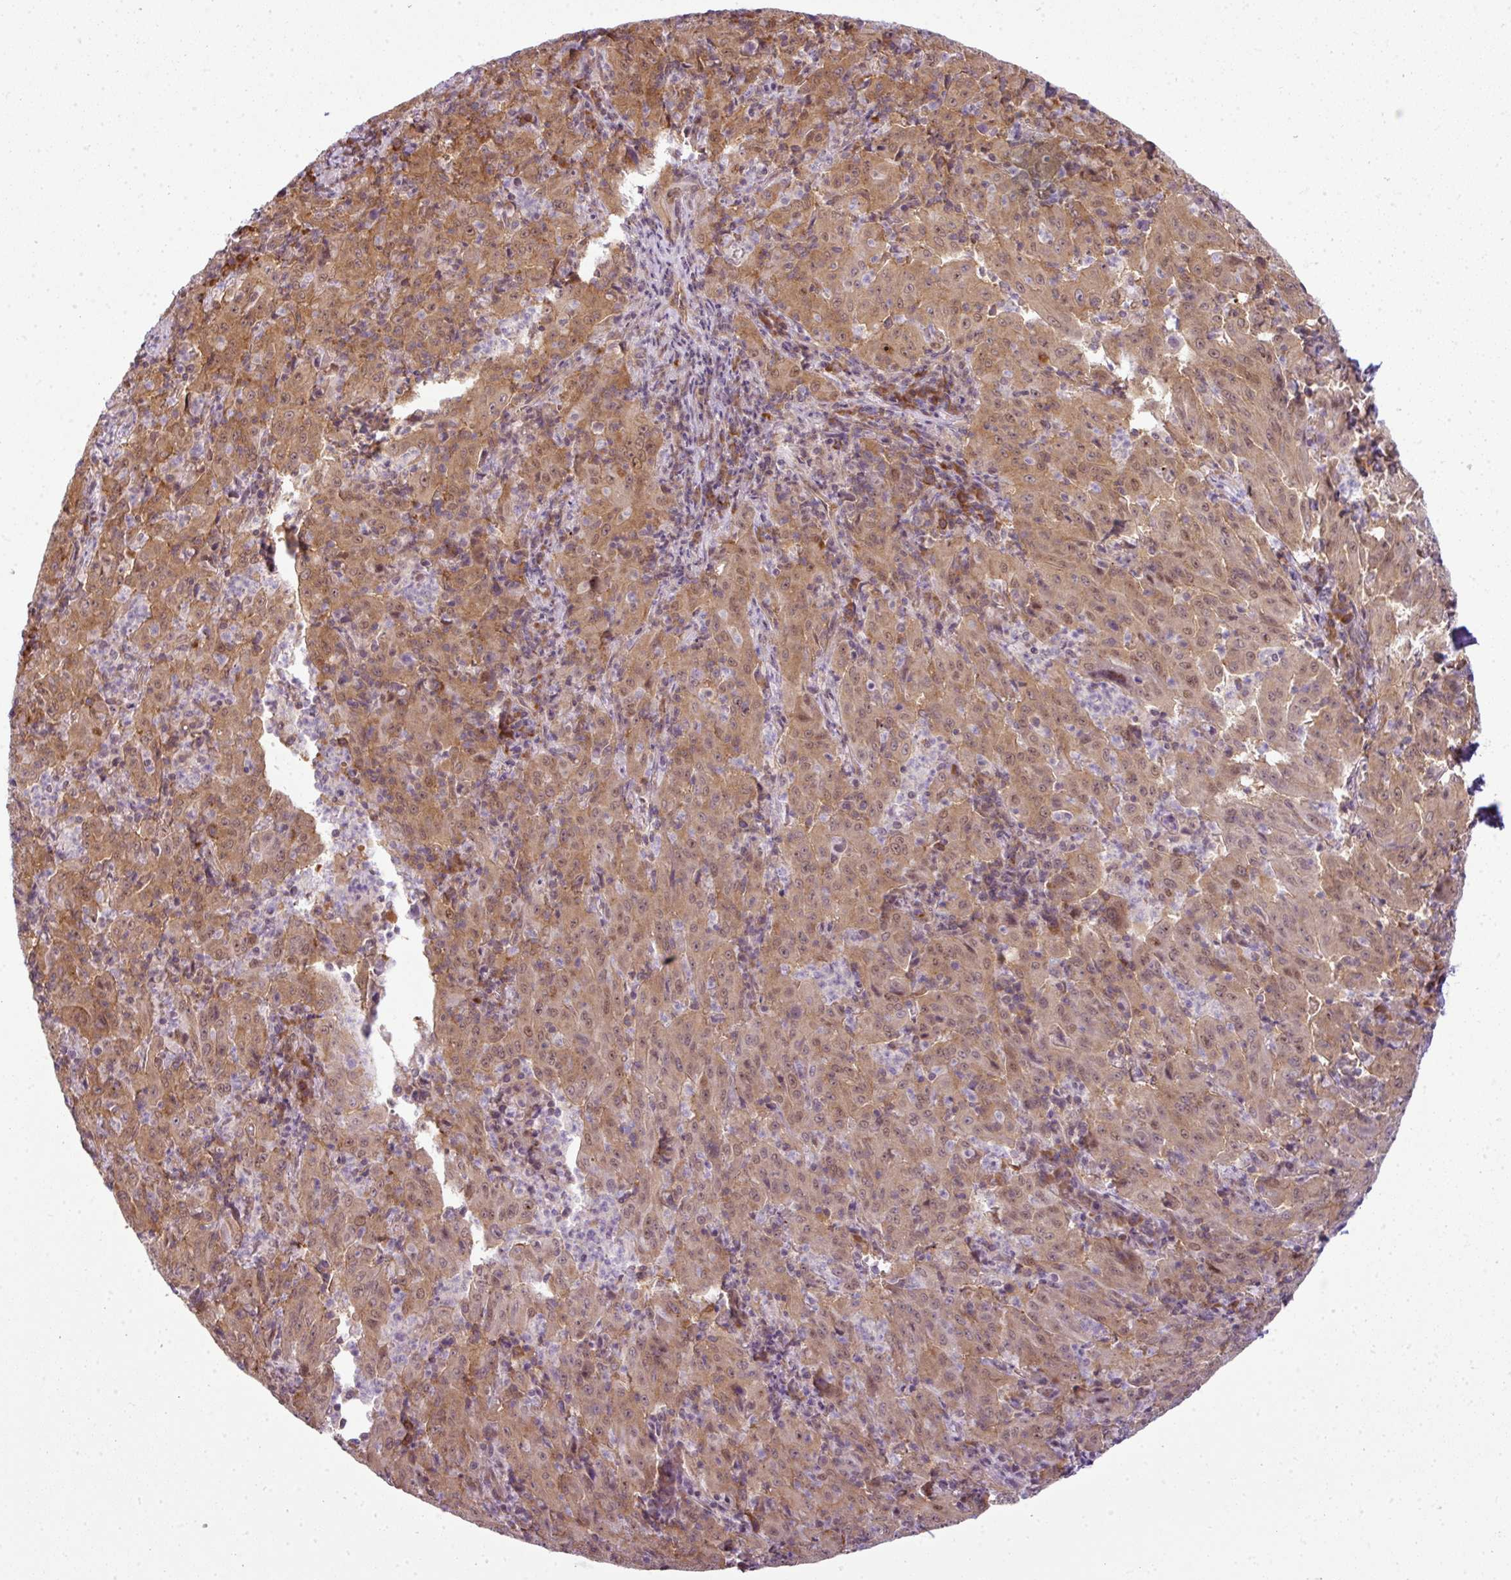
{"staining": {"intensity": "moderate", "quantity": ">75%", "location": "cytoplasmic/membranous,nuclear"}, "tissue": "pancreatic cancer", "cell_type": "Tumor cells", "image_type": "cancer", "snomed": [{"axis": "morphology", "description": "Adenocarcinoma, NOS"}, {"axis": "topography", "description": "Pancreas"}], "caption": "IHC staining of adenocarcinoma (pancreatic), which reveals medium levels of moderate cytoplasmic/membranous and nuclear staining in approximately >75% of tumor cells indicating moderate cytoplasmic/membranous and nuclear protein positivity. The staining was performed using DAB (brown) for protein detection and nuclei were counterstained in hematoxylin (blue).", "gene": "RBM4B", "patient": {"sex": "male", "age": 63}}